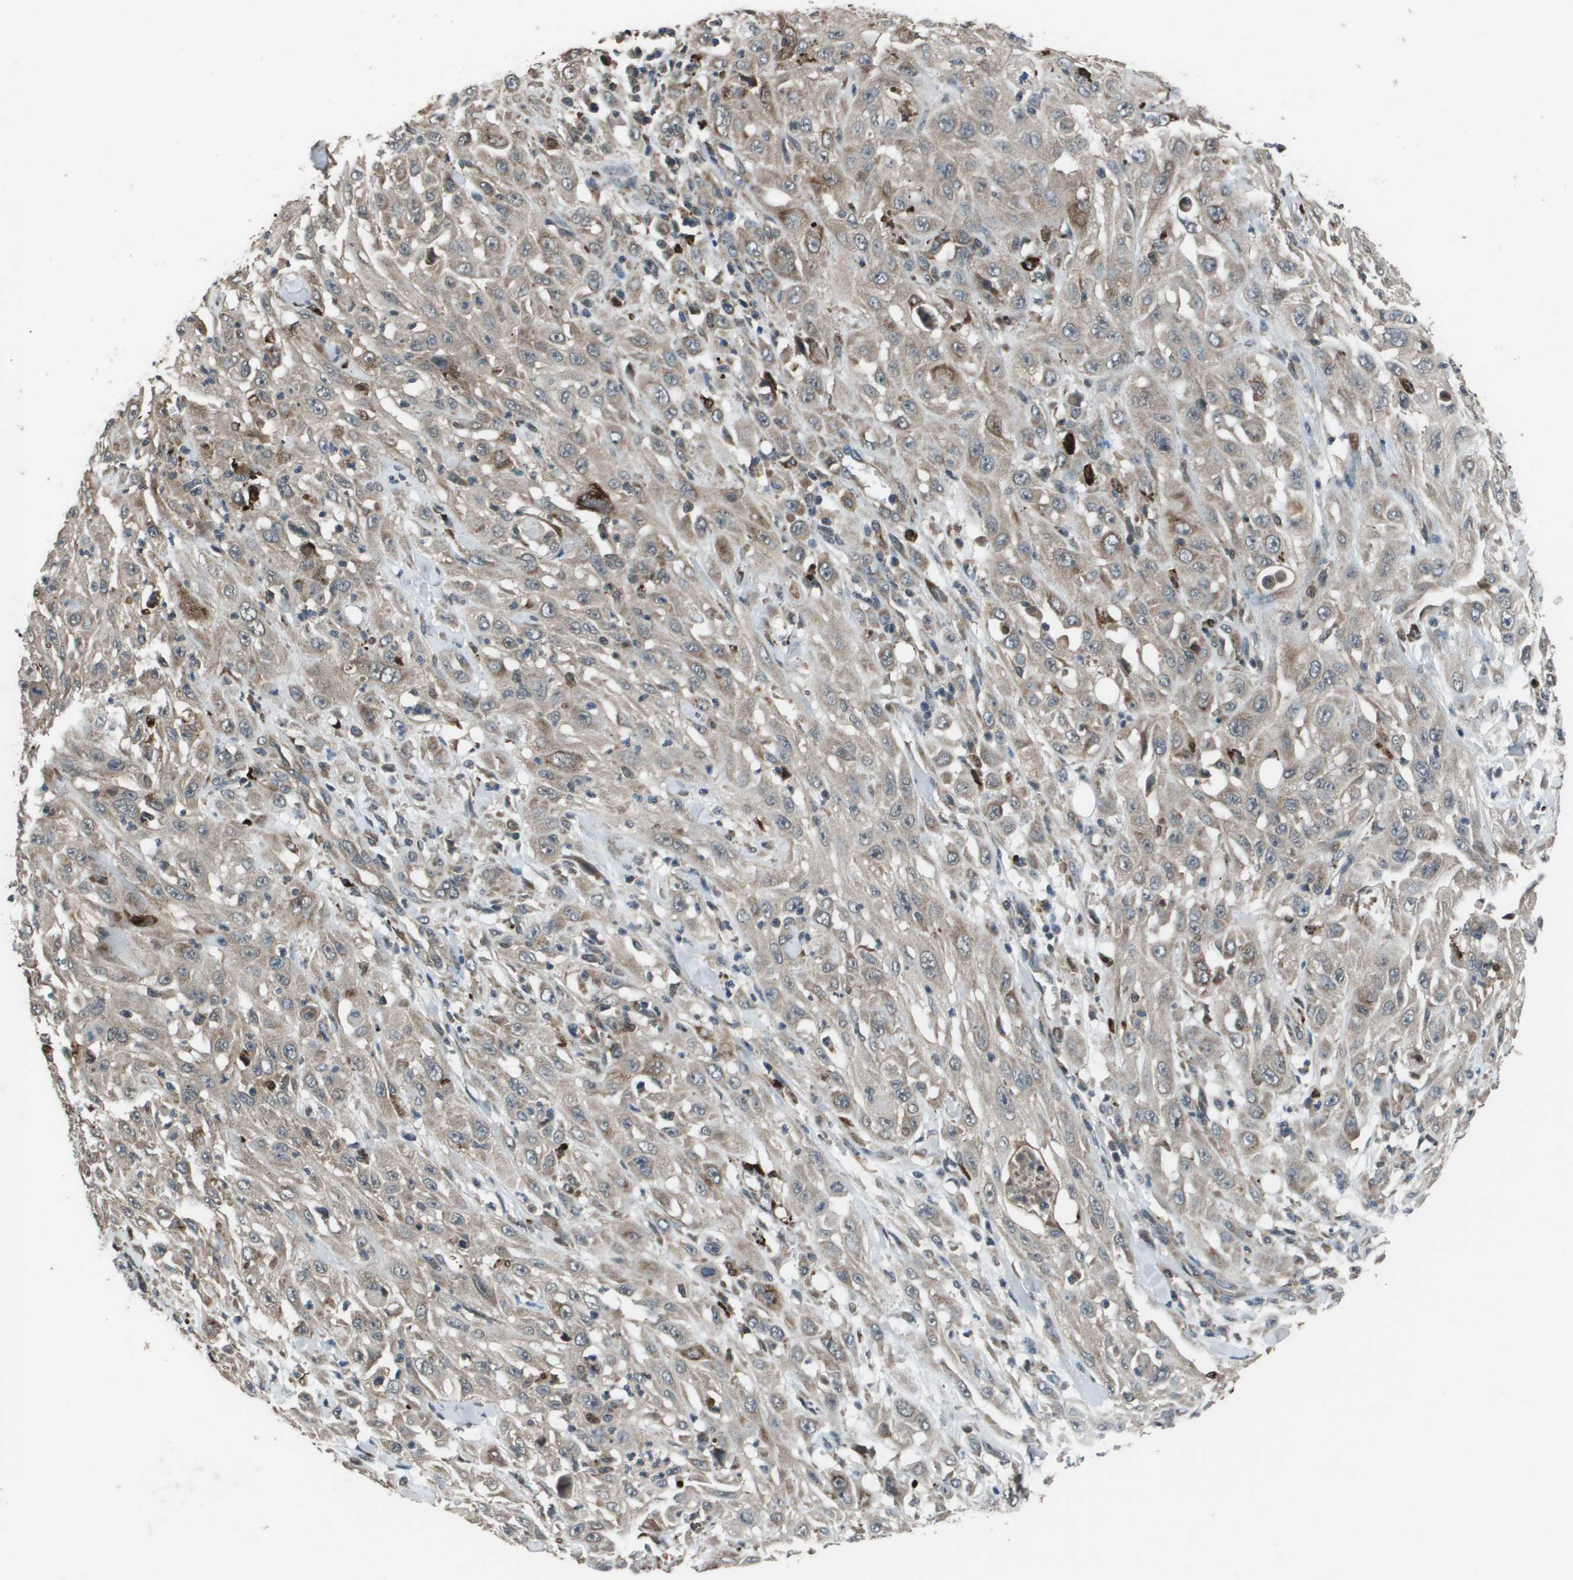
{"staining": {"intensity": "weak", "quantity": "<25%", "location": "cytoplasmic/membranous"}, "tissue": "skin cancer", "cell_type": "Tumor cells", "image_type": "cancer", "snomed": [{"axis": "morphology", "description": "Squamous cell carcinoma, NOS"}, {"axis": "morphology", "description": "Squamous cell carcinoma, metastatic, NOS"}, {"axis": "topography", "description": "Skin"}, {"axis": "topography", "description": "Lymph node"}], "caption": "IHC of skin metastatic squamous cell carcinoma exhibits no staining in tumor cells.", "gene": "GOSR2", "patient": {"sex": "male", "age": 75}}